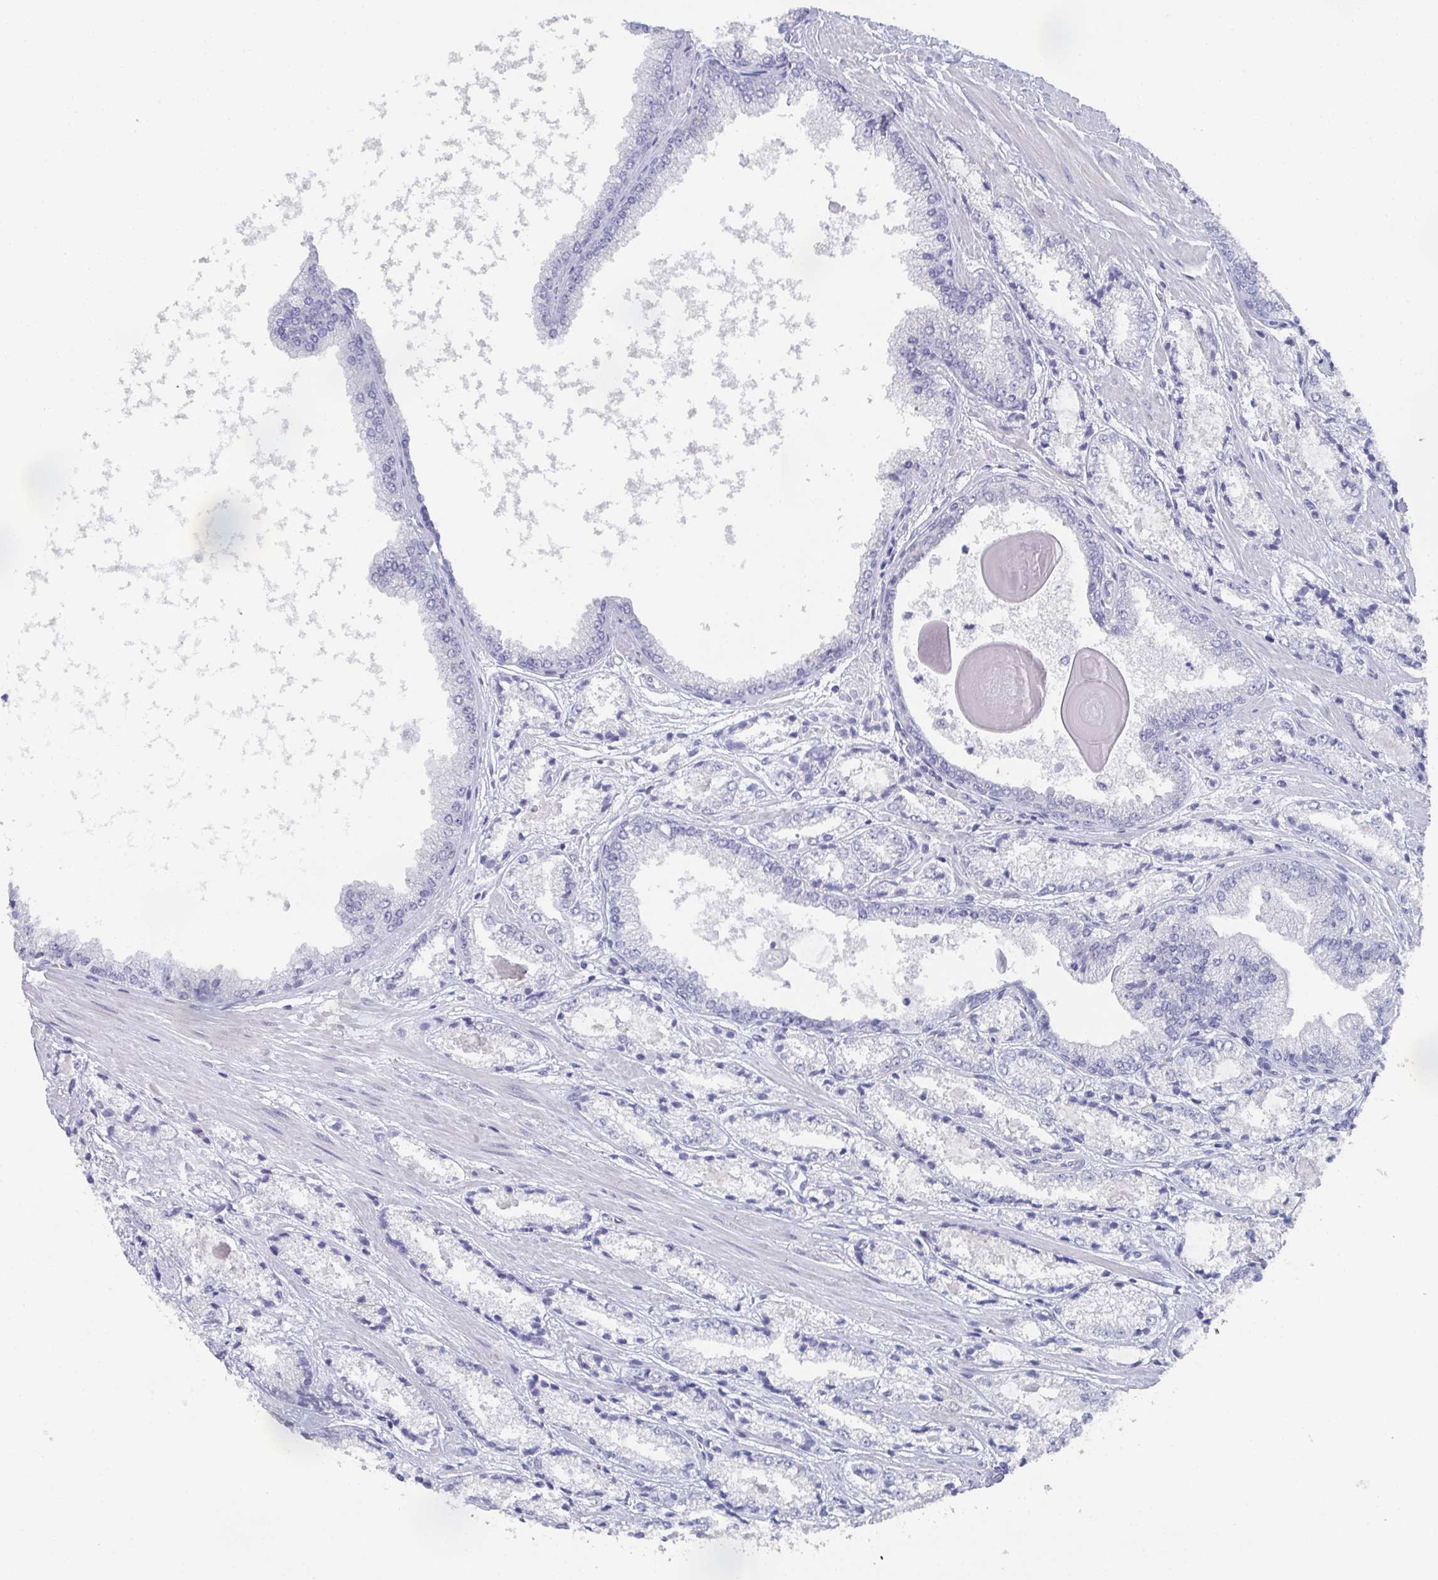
{"staining": {"intensity": "negative", "quantity": "none", "location": "none"}, "tissue": "prostate cancer", "cell_type": "Tumor cells", "image_type": "cancer", "snomed": [{"axis": "morphology", "description": "Adenocarcinoma, High grade"}, {"axis": "topography", "description": "Prostate"}], "caption": "The micrograph displays no significant expression in tumor cells of prostate adenocarcinoma (high-grade). (DAB immunohistochemistry visualized using brightfield microscopy, high magnification).", "gene": "DYDC2", "patient": {"sex": "male", "age": 64}}